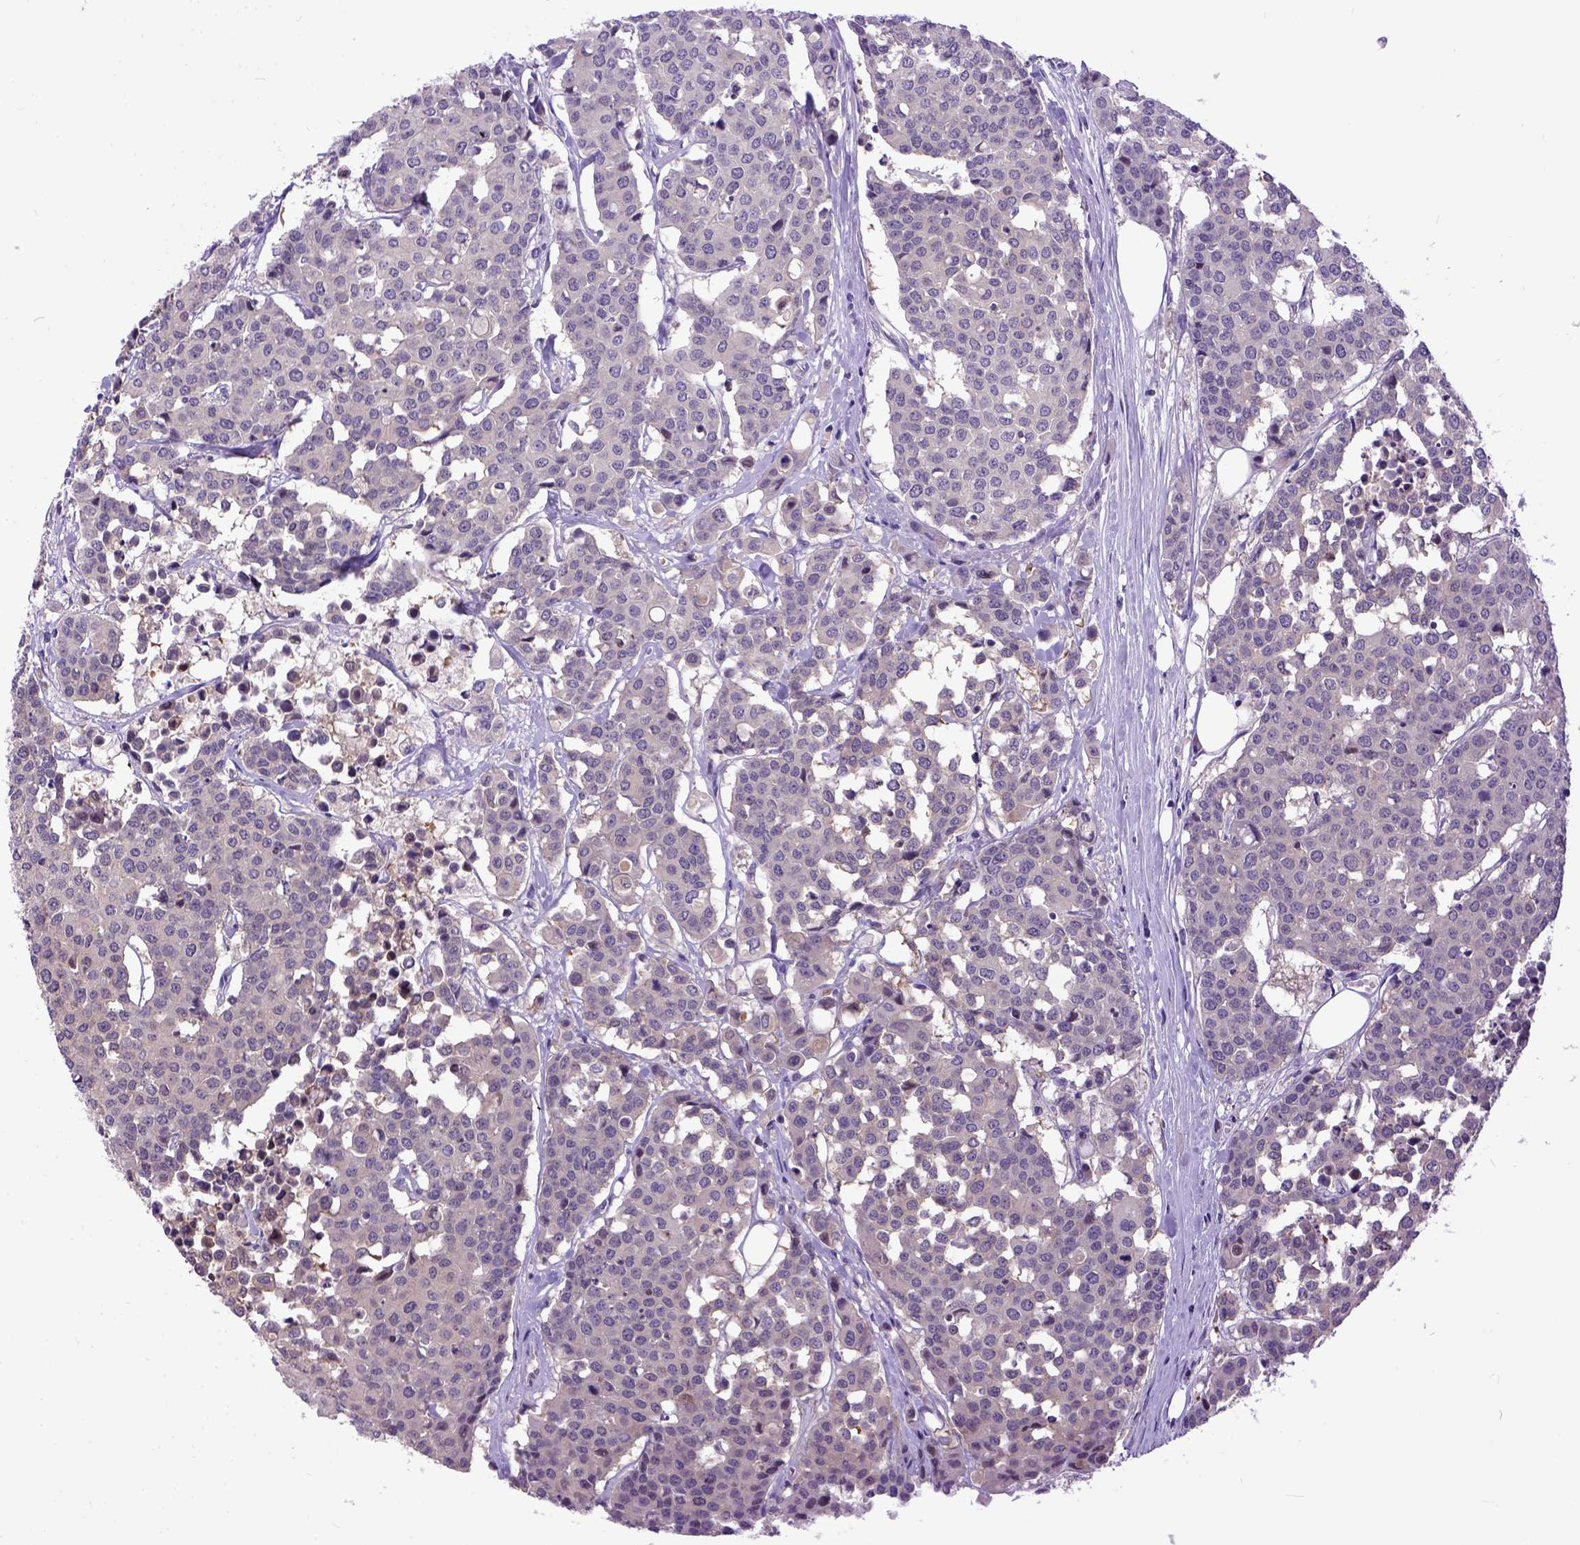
{"staining": {"intensity": "weak", "quantity": "25%-75%", "location": "cytoplasmic/membranous"}, "tissue": "carcinoid", "cell_type": "Tumor cells", "image_type": "cancer", "snomed": [{"axis": "morphology", "description": "Carcinoid, malignant, NOS"}, {"axis": "topography", "description": "Colon"}], "caption": "Tumor cells demonstrate low levels of weak cytoplasmic/membranous positivity in about 25%-75% of cells in human carcinoid (malignant).", "gene": "NEK5", "patient": {"sex": "male", "age": 81}}